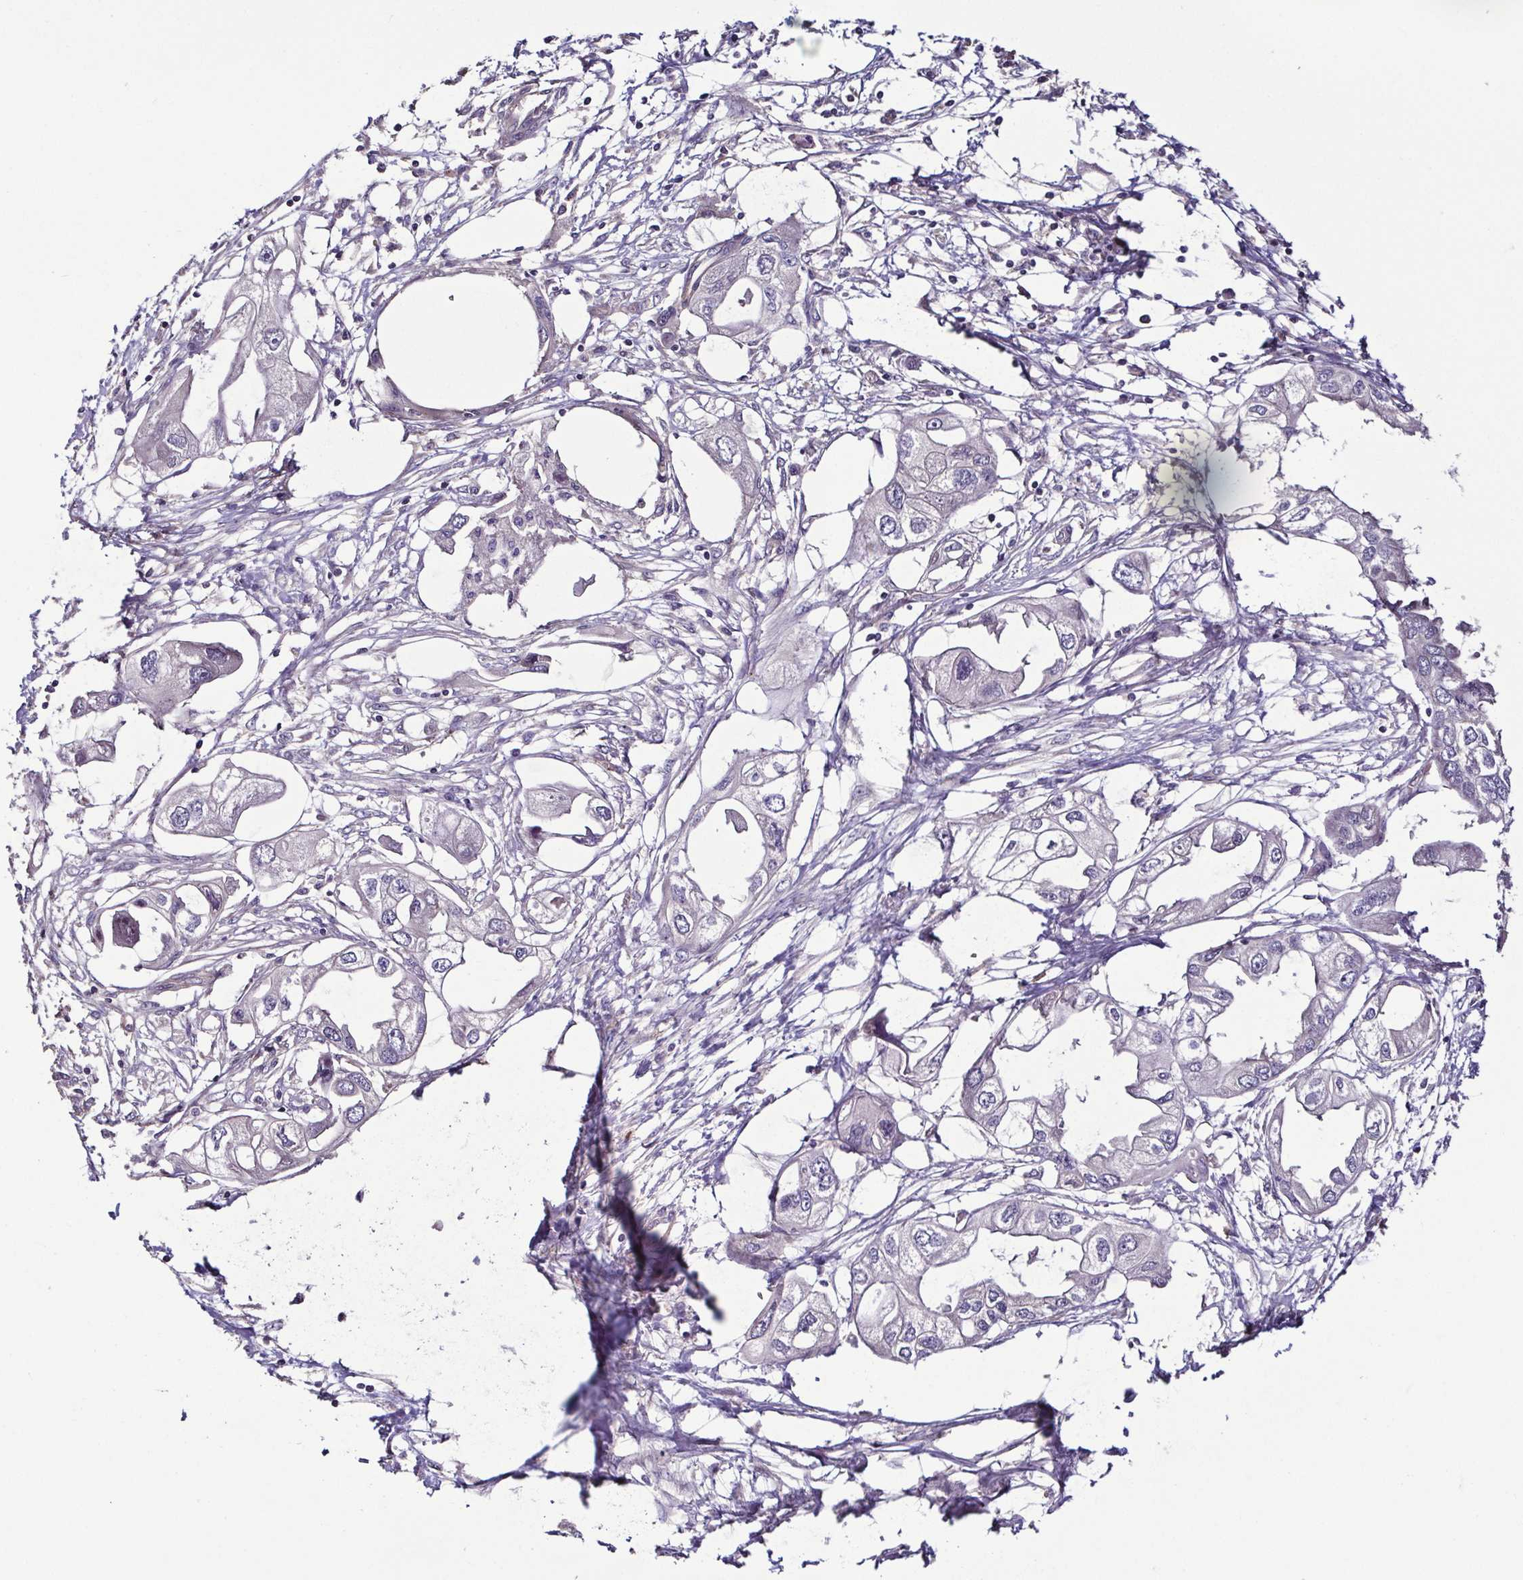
{"staining": {"intensity": "negative", "quantity": "none", "location": "none"}, "tissue": "endometrial cancer", "cell_type": "Tumor cells", "image_type": "cancer", "snomed": [{"axis": "morphology", "description": "Adenocarcinoma, NOS"}, {"axis": "morphology", "description": "Adenocarcinoma, metastatic, NOS"}, {"axis": "topography", "description": "Adipose tissue"}, {"axis": "topography", "description": "Endometrium"}], "caption": "IHC of human endometrial cancer (adenocarcinoma) reveals no expression in tumor cells.", "gene": "LMOD2", "patient": {"sex": "female", "age": 67}}